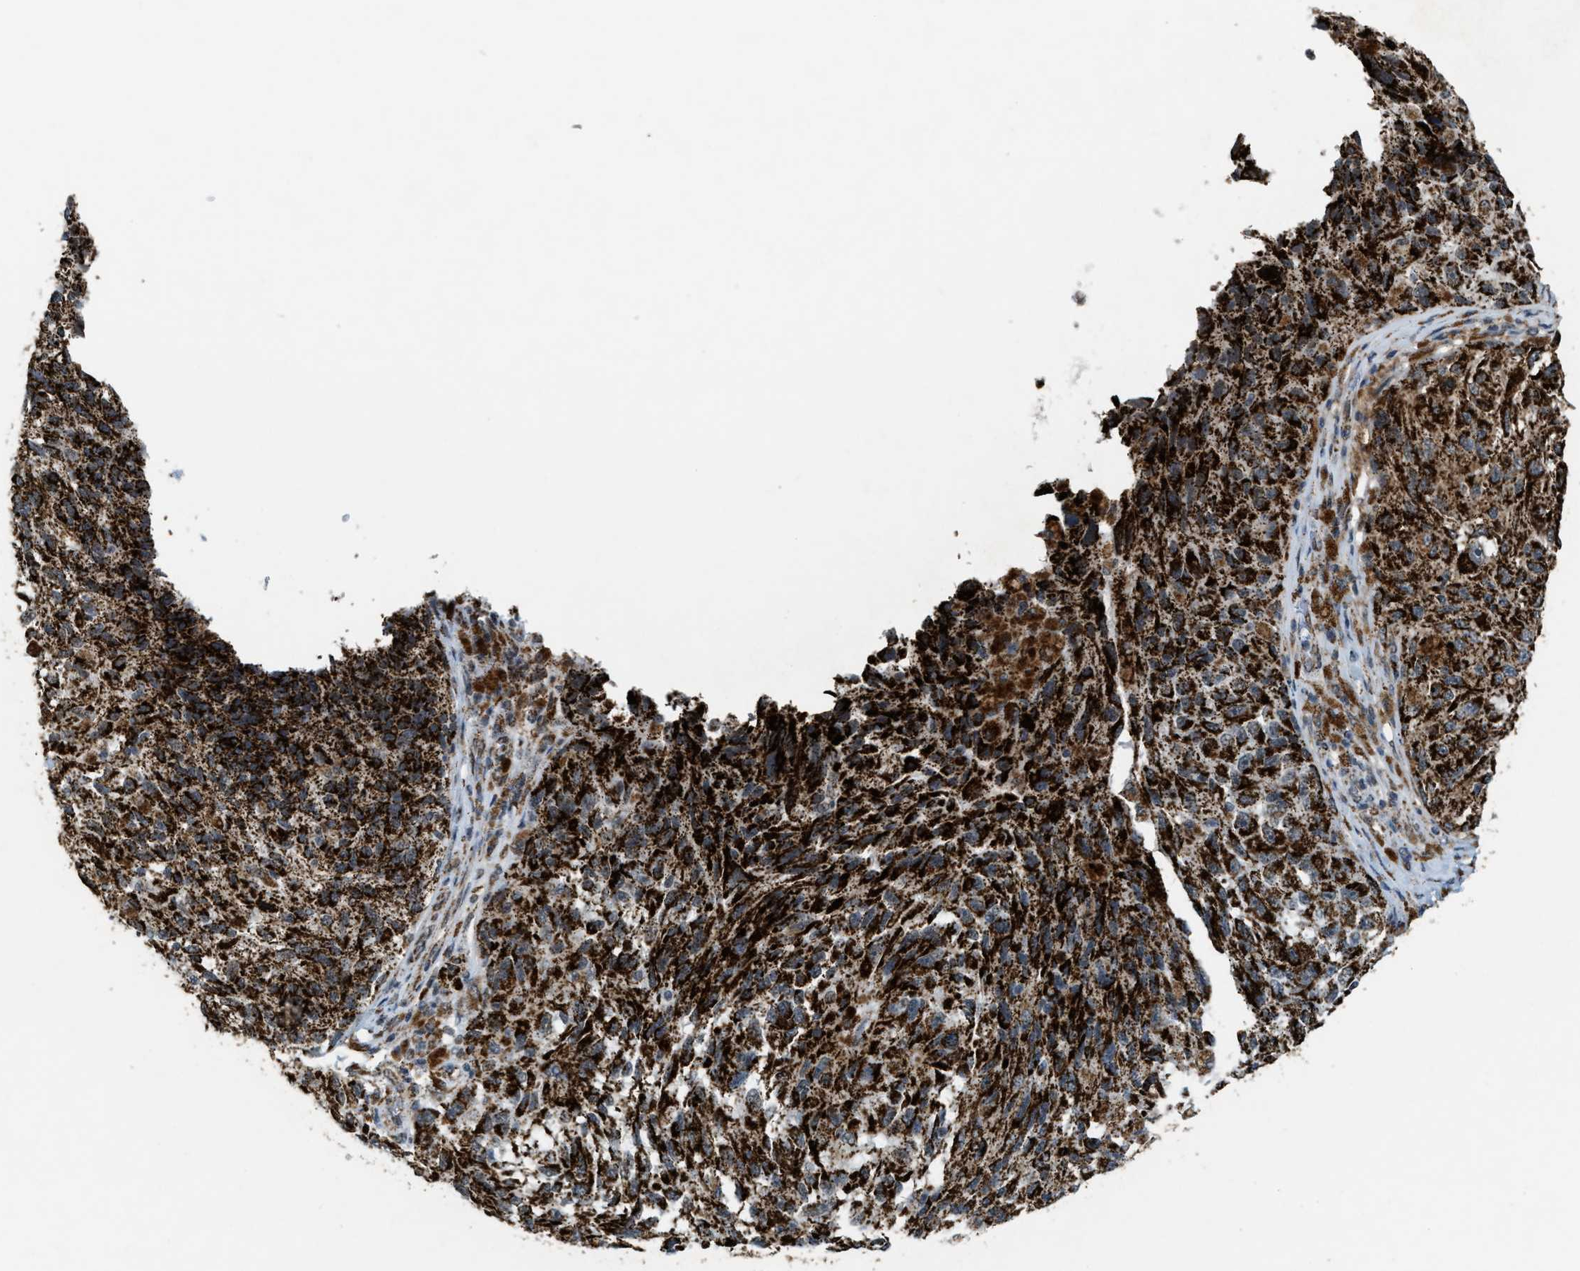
{"staining": {"intensity": "strong", "quantity": ">75%", "location": "cytoplasmic/membranous"}, "tissue": "melanoma", "cell_type": "Tumor cells", "image_type": "cancer", "snomed": [{"axis": "morphology", "description": "Malignant melanoma, NOS"}, {"axis": "topography", "description": "Skin"}], "caption": "A high-resolution photomicrograph shows immunohistochemistry (IHC) staining of malignant melanoma, which exhibits strong cytoplasmic/membranous positivity in approximately >75% of tumor cells.", "gene": "HIBADH", "patient": {"sex": "female", "age": 73}}